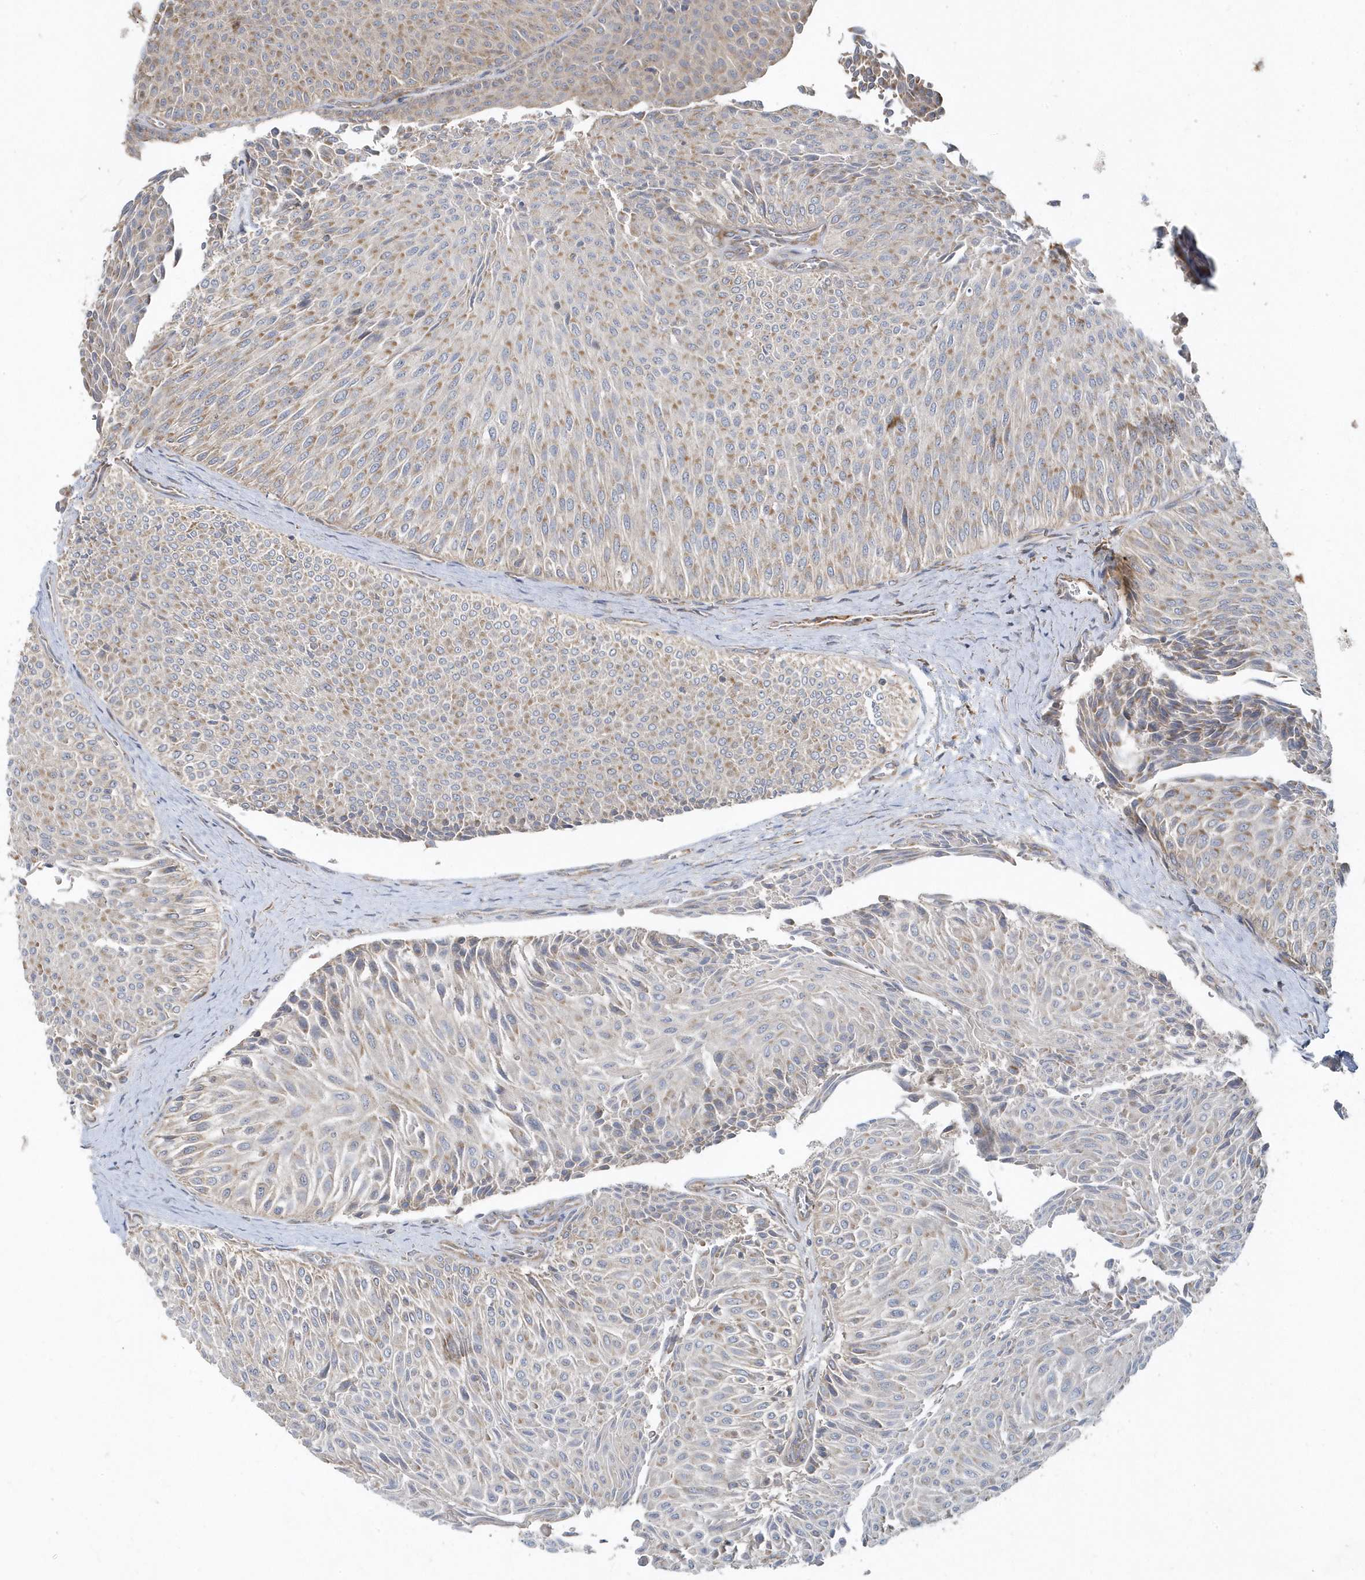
{"staining": {"intensity": "weak", "quantity": "25%-75%", "location": "cytoplasmic/membranous"}, "tissue": "urothelial cancer", "cell_type": "Tumor cells", "image_type": "cancer", "snomed": [{"axis": "morphology", "description": "Urothelial carcinoma, Low grade"}, {"axis": "topography", "description": "Urinary bladder"}], "caption": "Immunohistochemistry (IHC) image of human urothelial carcinoma (low-grade) stained for a protein (brown), which exhibits low levels of weak cytoplasmic/membranous expression in approximately 25%-75% of tumor cells.", "gene": "LEXM", "patient": {"sex": "male", "age": 78}}